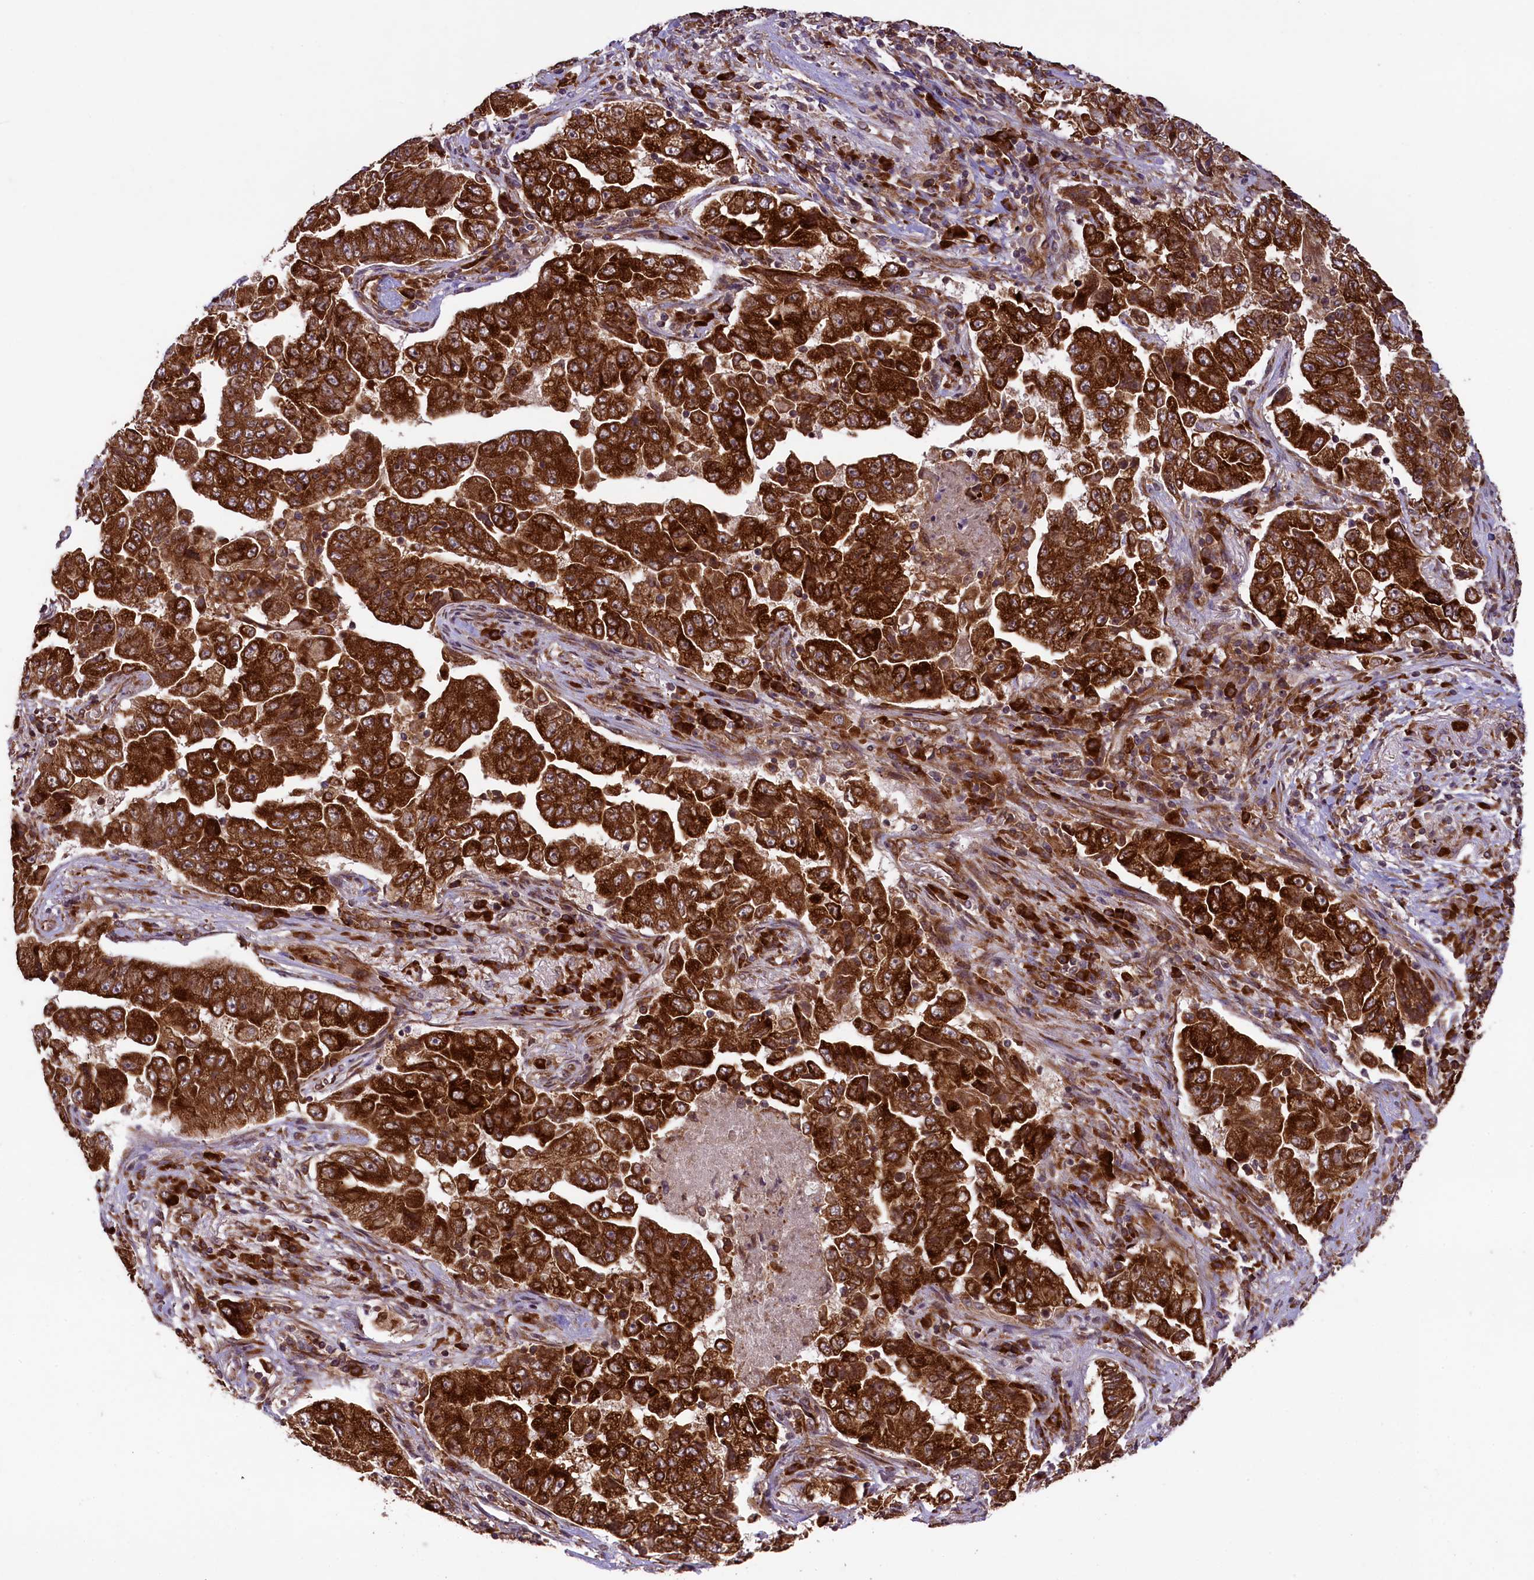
{"staining": {"intensity": "strong", "quantity": ">75%", "location": "cytoplasmic/membranous"}, "tissue": "lung cancer", "cell_type": "Tumor cells", "image_type": "cancer", "snomed": [{"axis": "morphology", "description": "Adenocarcinoma, NOS"}, {"axis": "topography", "description": "Lung"}], "caption": "Protein expression analysis of human lung cancer reveals strong cytoplasmic/membranous staining in approximately >75% of tumor cells.", "gene": "LARP4", "patient": {"sex": "female", "age": 51}}